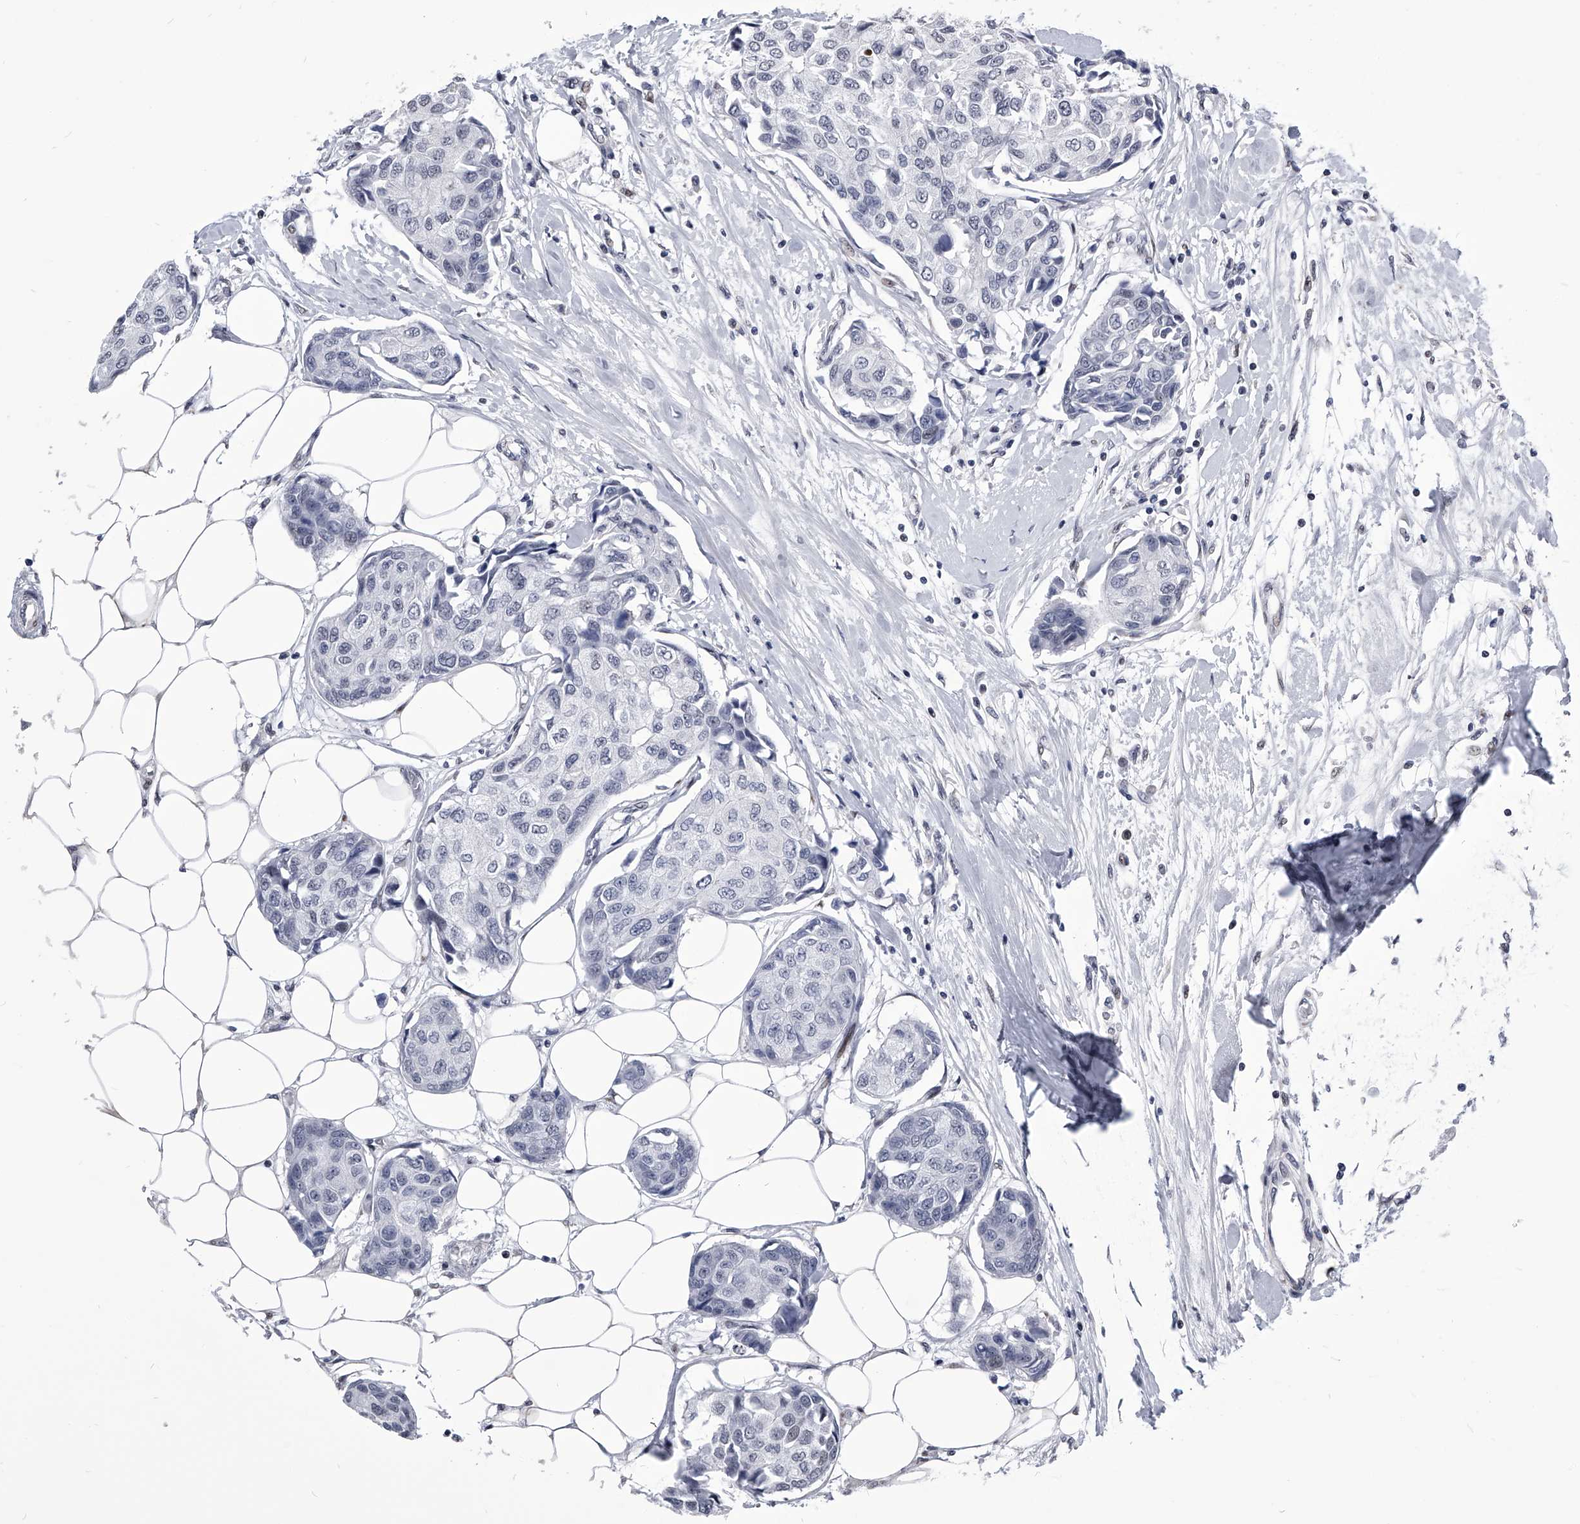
{"staining": {"intensity": "negative", "quantity": "none", "location": "none"}, "tissue": "breast cancer", "cell_type": "Tumor cells", "image_type": "cancer", "snomed": [{"axis": "morphology", "description": "Duct carcinoma"}, {"axis": "topography", "description": "Breast"}], "caption": "Immunohistochemical staining of human breast cancer (intraductal carcinoma) exhibits no significant positivity in tumor cells. Nuclei are stained in blue.", "gene": "CMTR1", "patient": {"sex": "female", "age": 80}}